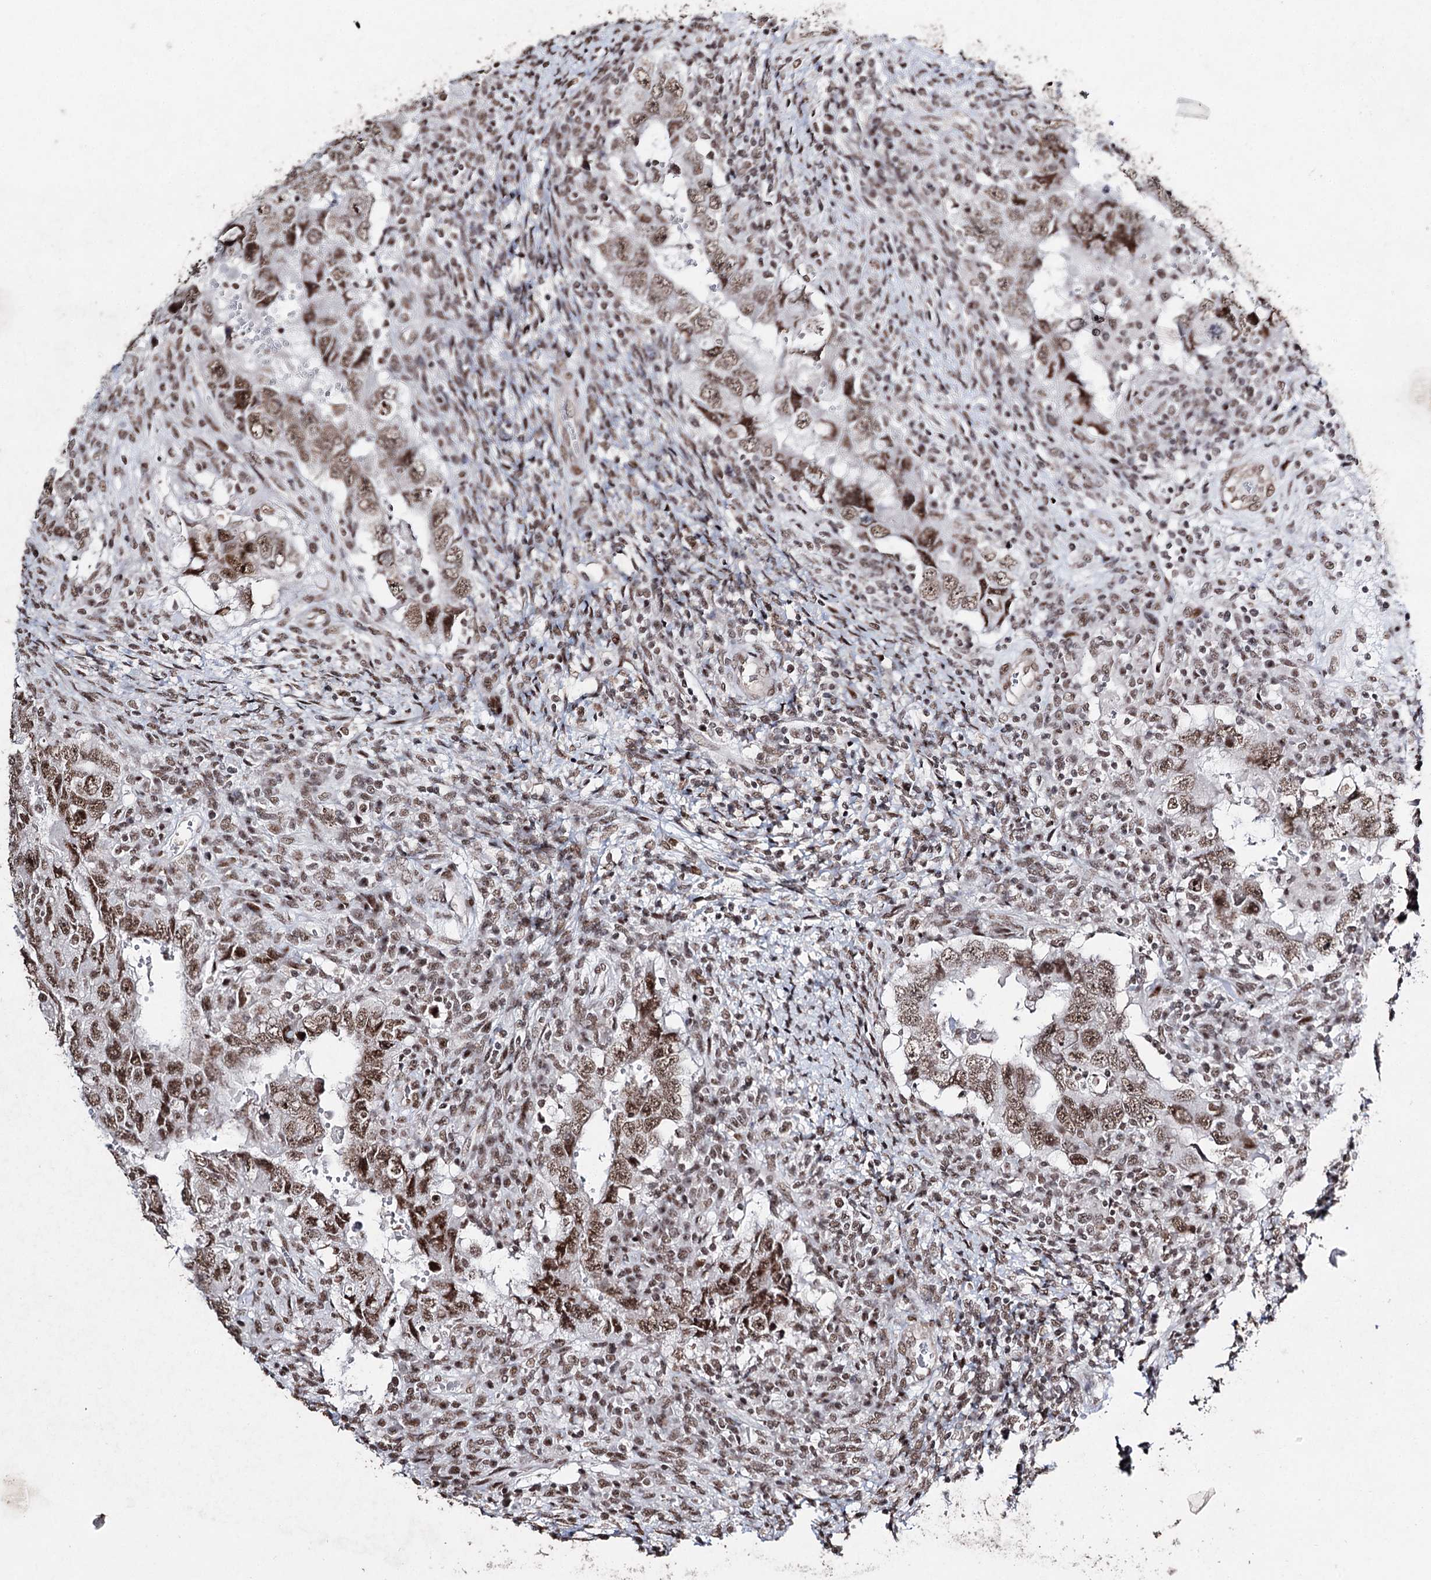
{"staining": {"intensity": "moderate", "quantity": ">75%", "location": "nuclear"}, "tissue": "testis cancer", "cell_type": "Tumor cells", "image_type": "cancer", "snomed": [{"axis": "morphology", "description": "Carcinoma, Embryonal, NOS"}, {"axis": "topography", "description": "Testis"}], "caption": "Moderate nuclear staining is appreciated in approximately >75% of tumor cells in embryonal carcinoma (testis).", "gene": "PDCD4", "patient": {"sex": "male", "age": 26}}